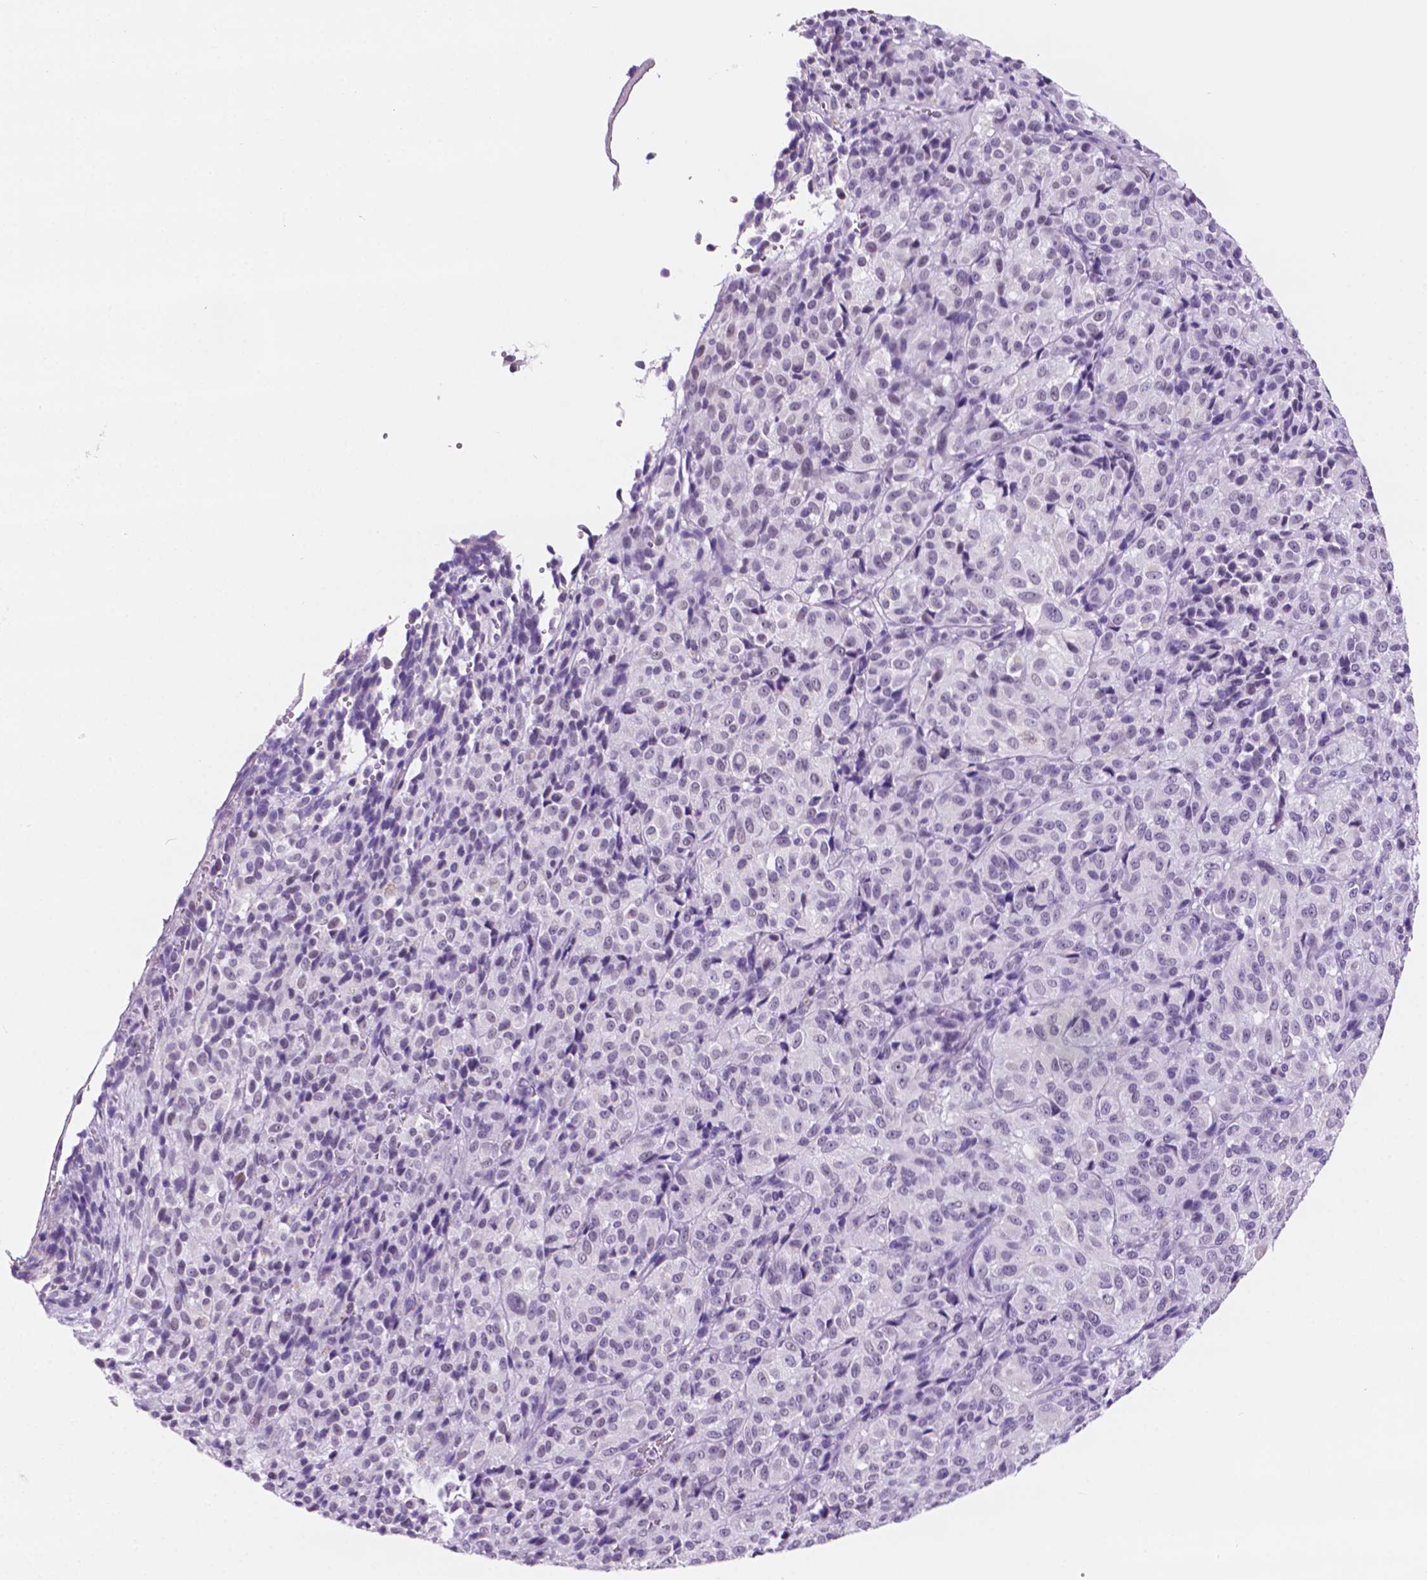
{"staining": {"intensity": "negative", "quantity": "none", "location": "none"}, "tissue": "melanoma", "cell_type": "Tumor cells", "image_type": "cancer", "snomed": [{"axis": "morphology", "description": "Malignant melanoma, Metastatic site"}, {"axis": "topography", "description": "Brain"}], "caption": "High magnification brightfield microscopy of melanoma stained with DAB (3,3'-diaminobenzidine) (brown) and counterstained with hematoxylin (blue): tumor cells show no significant expression. Brightfield microscopy of immunohistochemistry stained with DAB (brown) and hematoxylin (blue), captured at high magnification.", "gene": "PPL", "patient": {"sex": "female", "age": 56}}